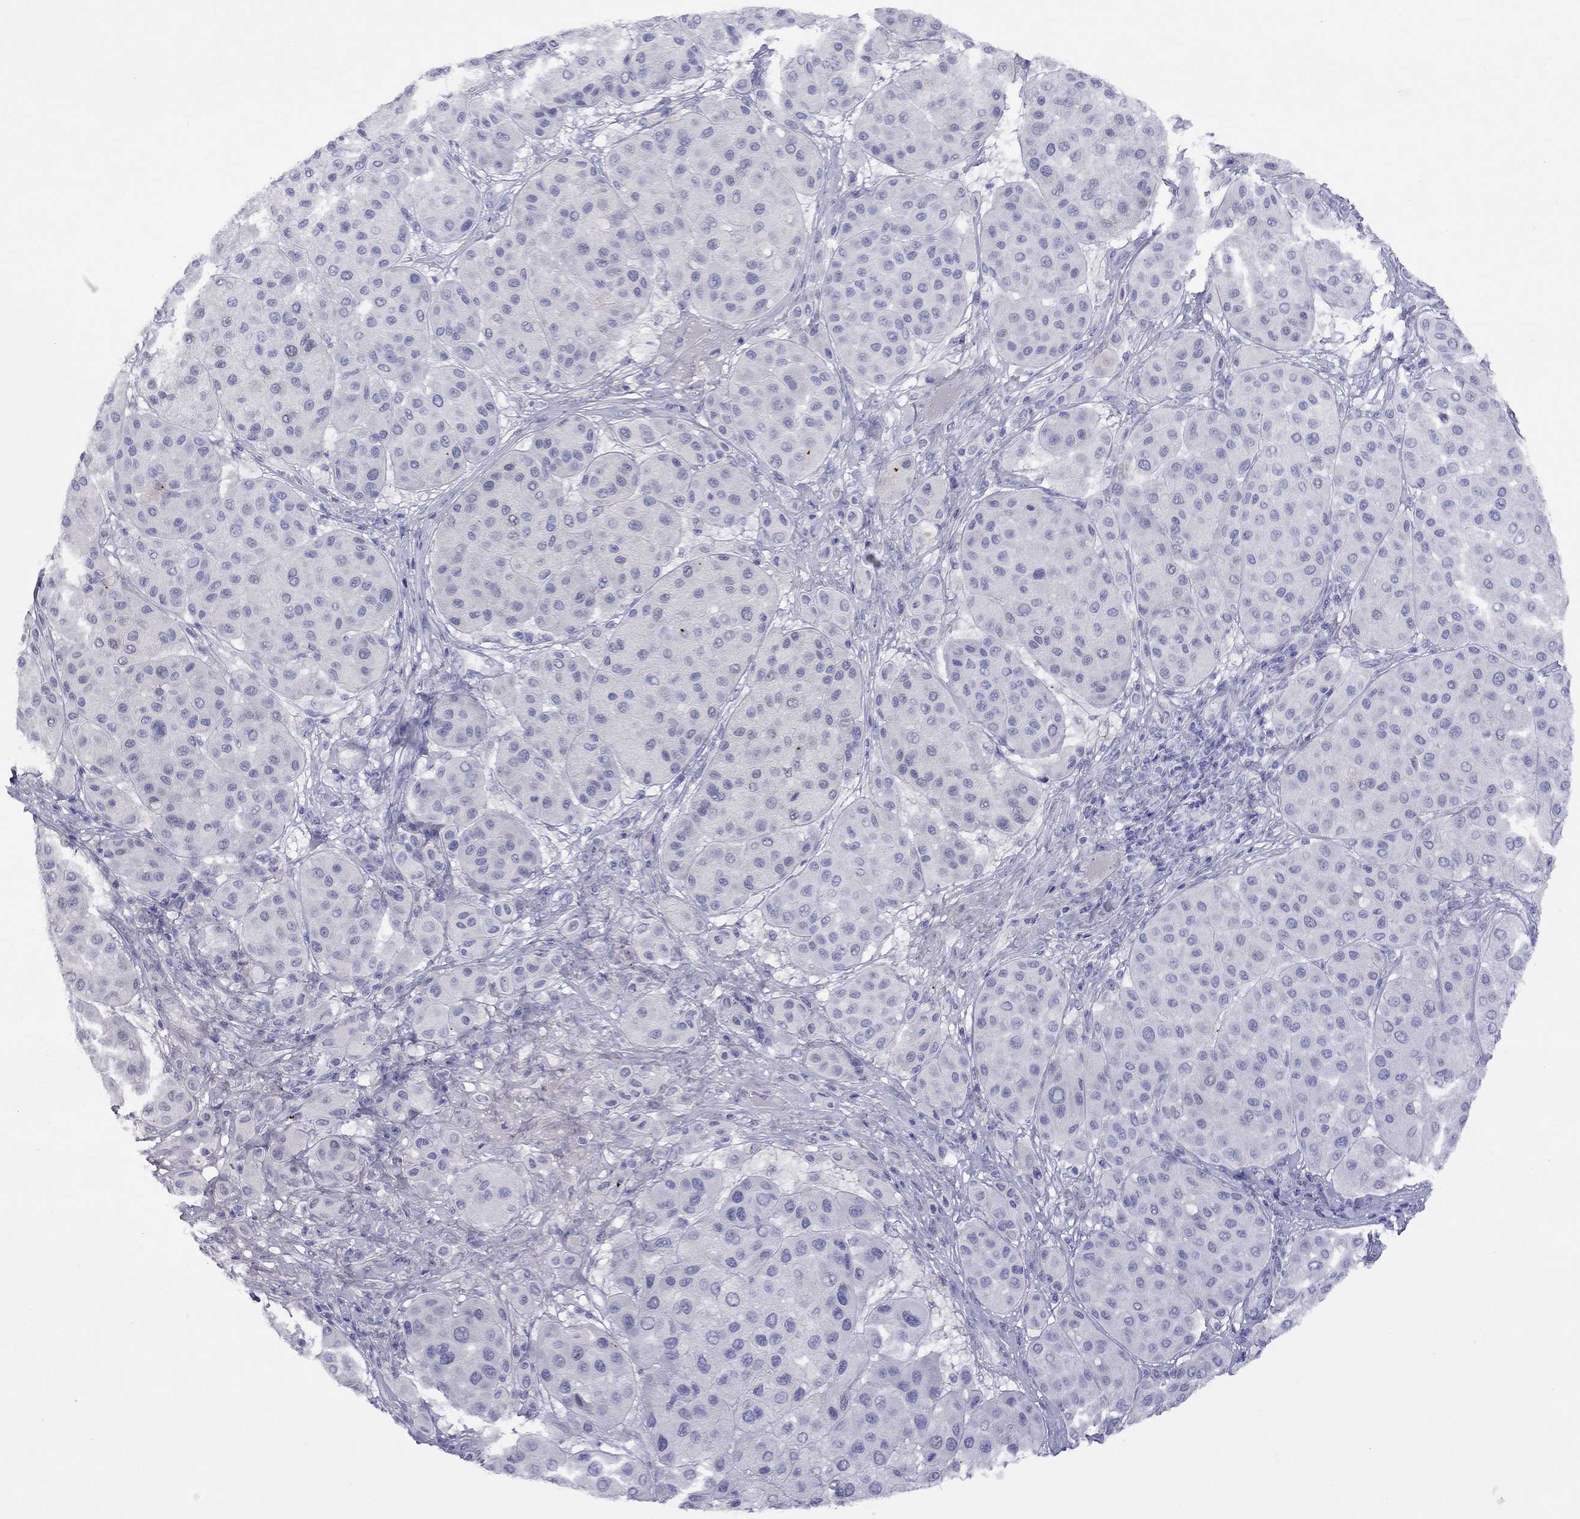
{"staining": {"intensity": "negative", "quantity": "none", "location": "none"}, "tissue": "melanoma", "cell_type": "Tumor cells", "image_type": "cancer", "snomed": [{"axis": "morphology", "description": "Malignant melanoma, Metastatic site"}, {"axis": "topography", "description": "Smooth muscle"}], "caption": "This is an IHC histopathology image of melanoma. There is no expression in tumor cells.", "gene": "SLC30A8", "patient": {"sex": "male", "age": 41}}